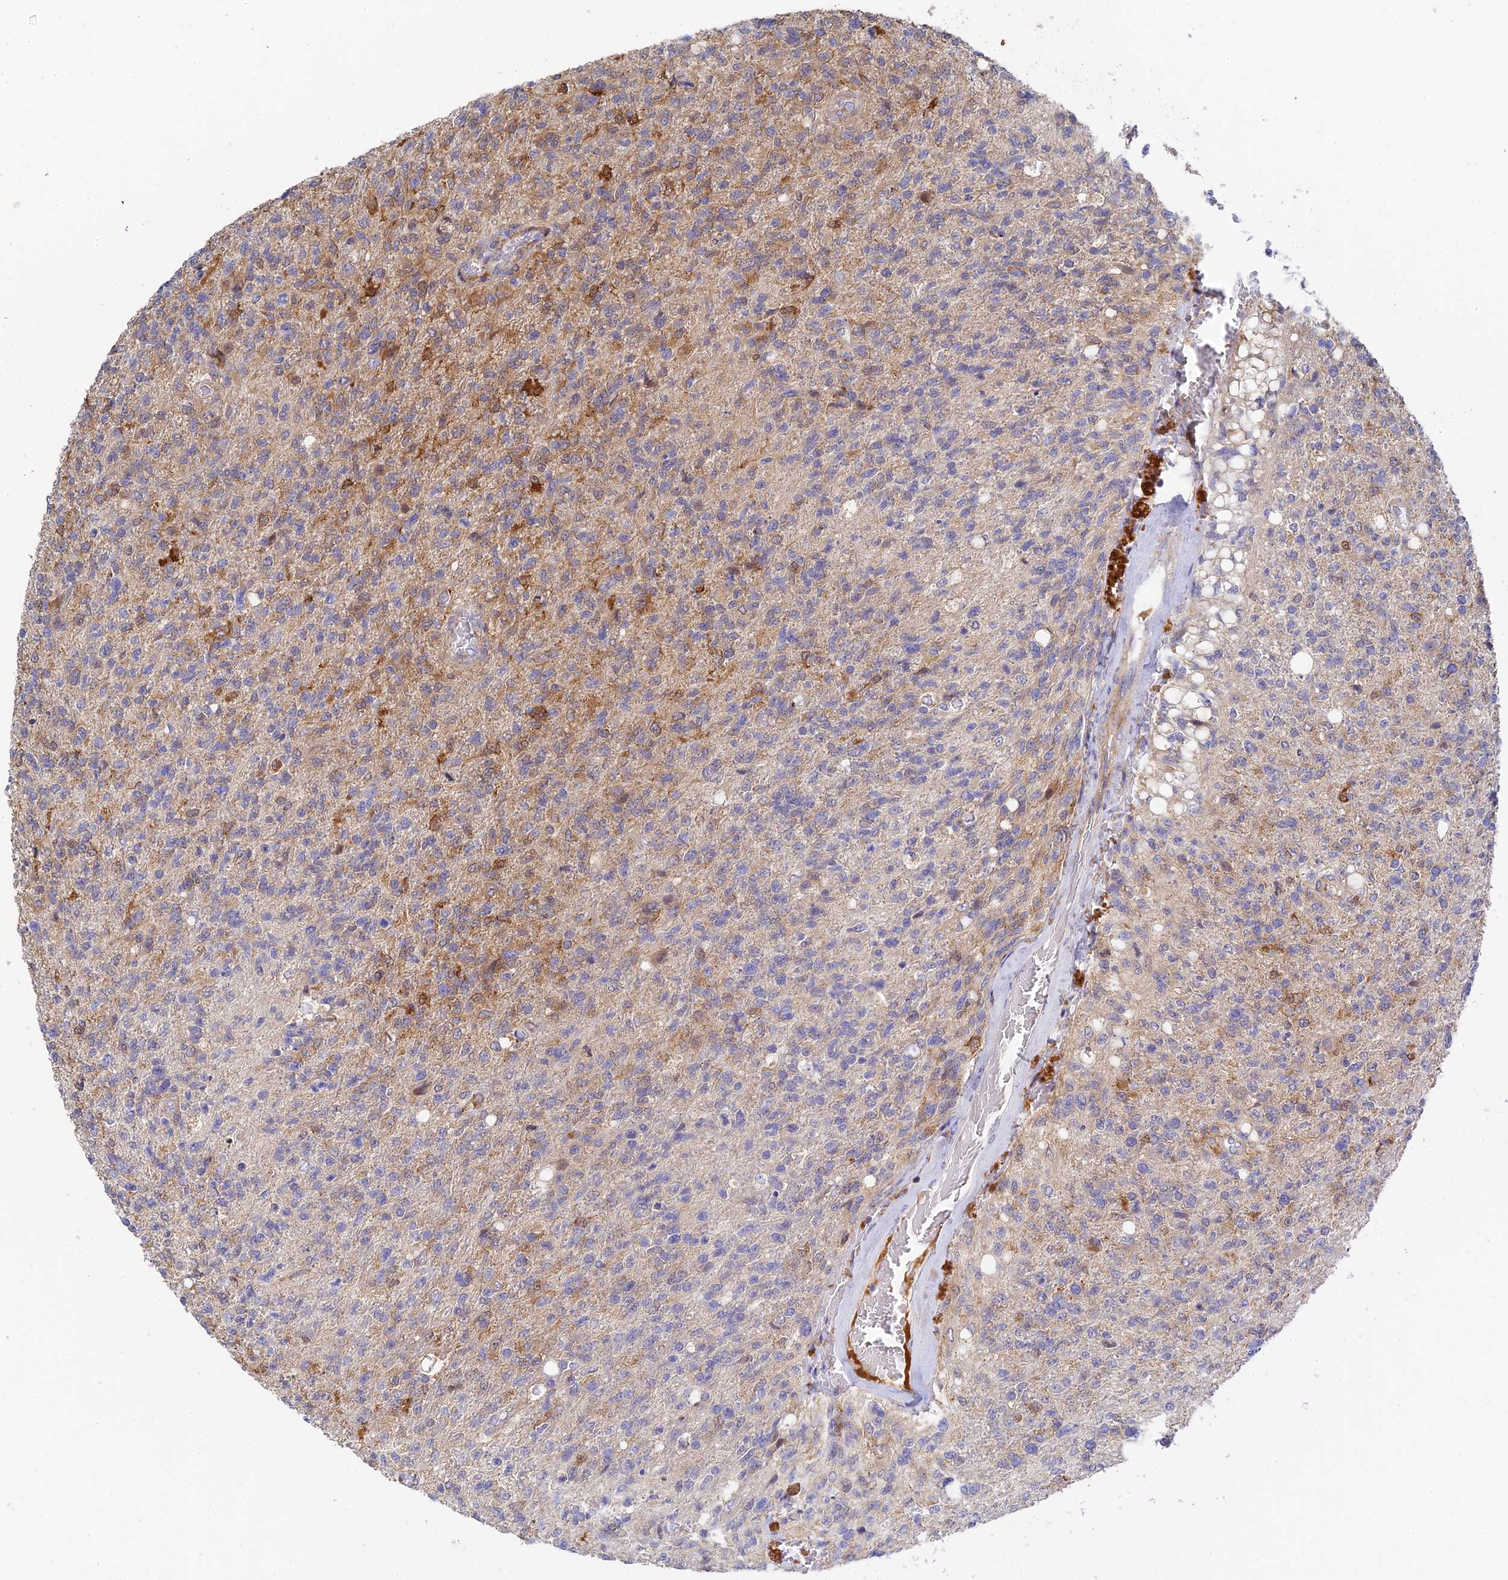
{"staining": {"intensity": "moderate", "quantity": "<25%", "location": "cytoplasmic/membranous"}, "tissue": "glioma", "cell_type": "Tumor cells", "image_type": "cancer", "snomed": [{"axis": "morphology", "description": "Glioma, malignant, High grade"}, {"axis": "topography", "description": "Brain"}], "caption": "A low amount of moderate cytoplasmic/membranous expression is present in approximately <25% of tumor cells in glioma tissue. (DAB (3,3'-diaminobenzidine) IHC with brightfield microscopy, high magnification).", "gene": "SPATA5L1", "patient": {"sex": "male", "age": 56}}